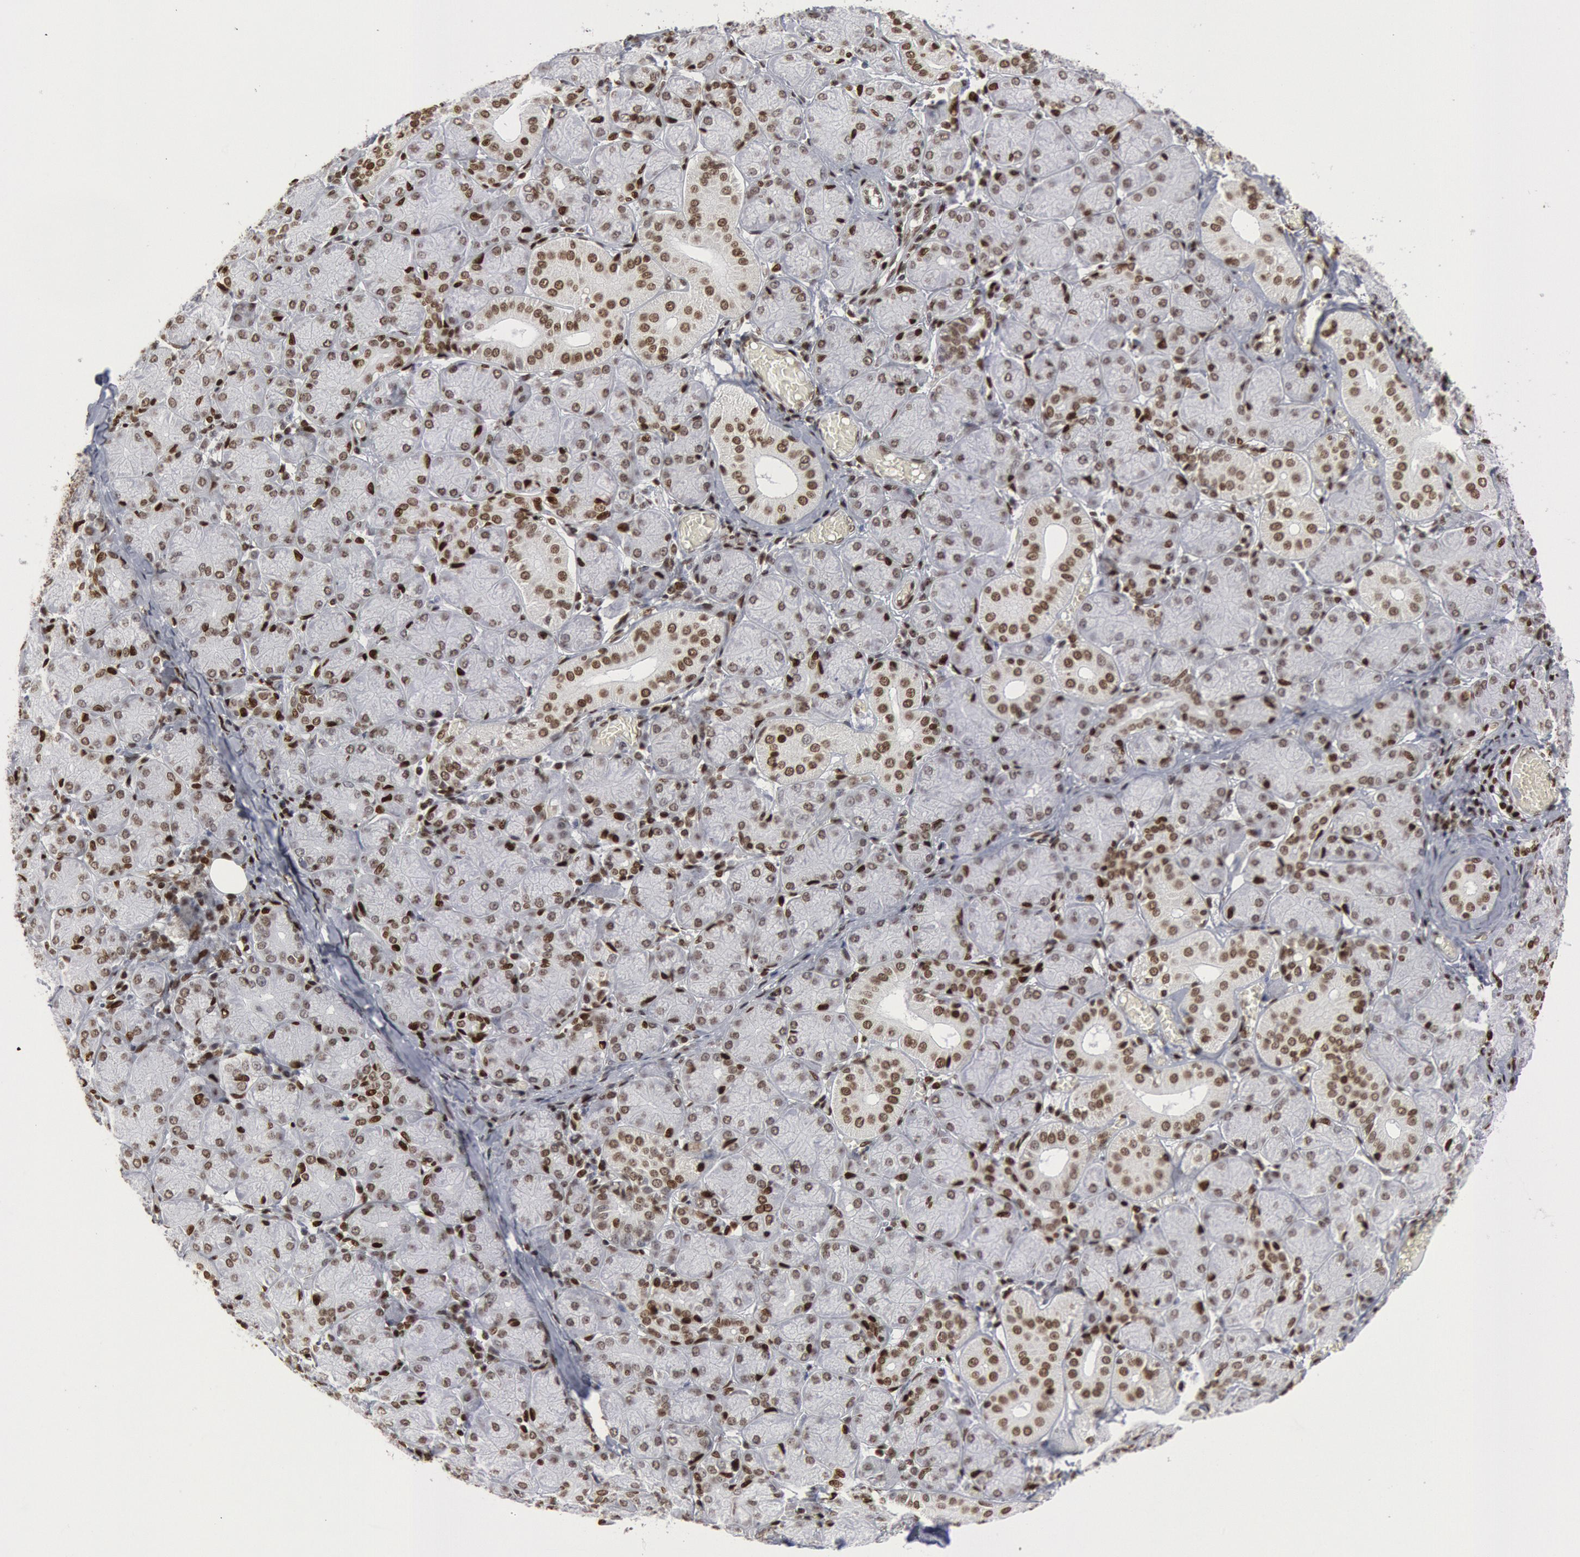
{"staining": {"intensity": "weak", "quantity": ">75%", "location": "nuclear"}, "tissue": "salivary gland", "cell_type": "Glandular cells", "image_type": "normal", "snomed": [{"axis": "morphology", "description": "Normal tissue, NOS"}, {"axis": "topography", "description": "Salivary gland"}], "caption": "Salivary gland stained with immunohistochemistry exhibits weak nuclear positivity in about >75% of glandular cells. The staining is performed using DAB (3,3'-diaminobenzidine) brown chromogen to label protein expression. The nuclei are counter-stained blue using hematoxylin.", "gene": "MECP2", "patient": {"sex": "female", "age": 24}}